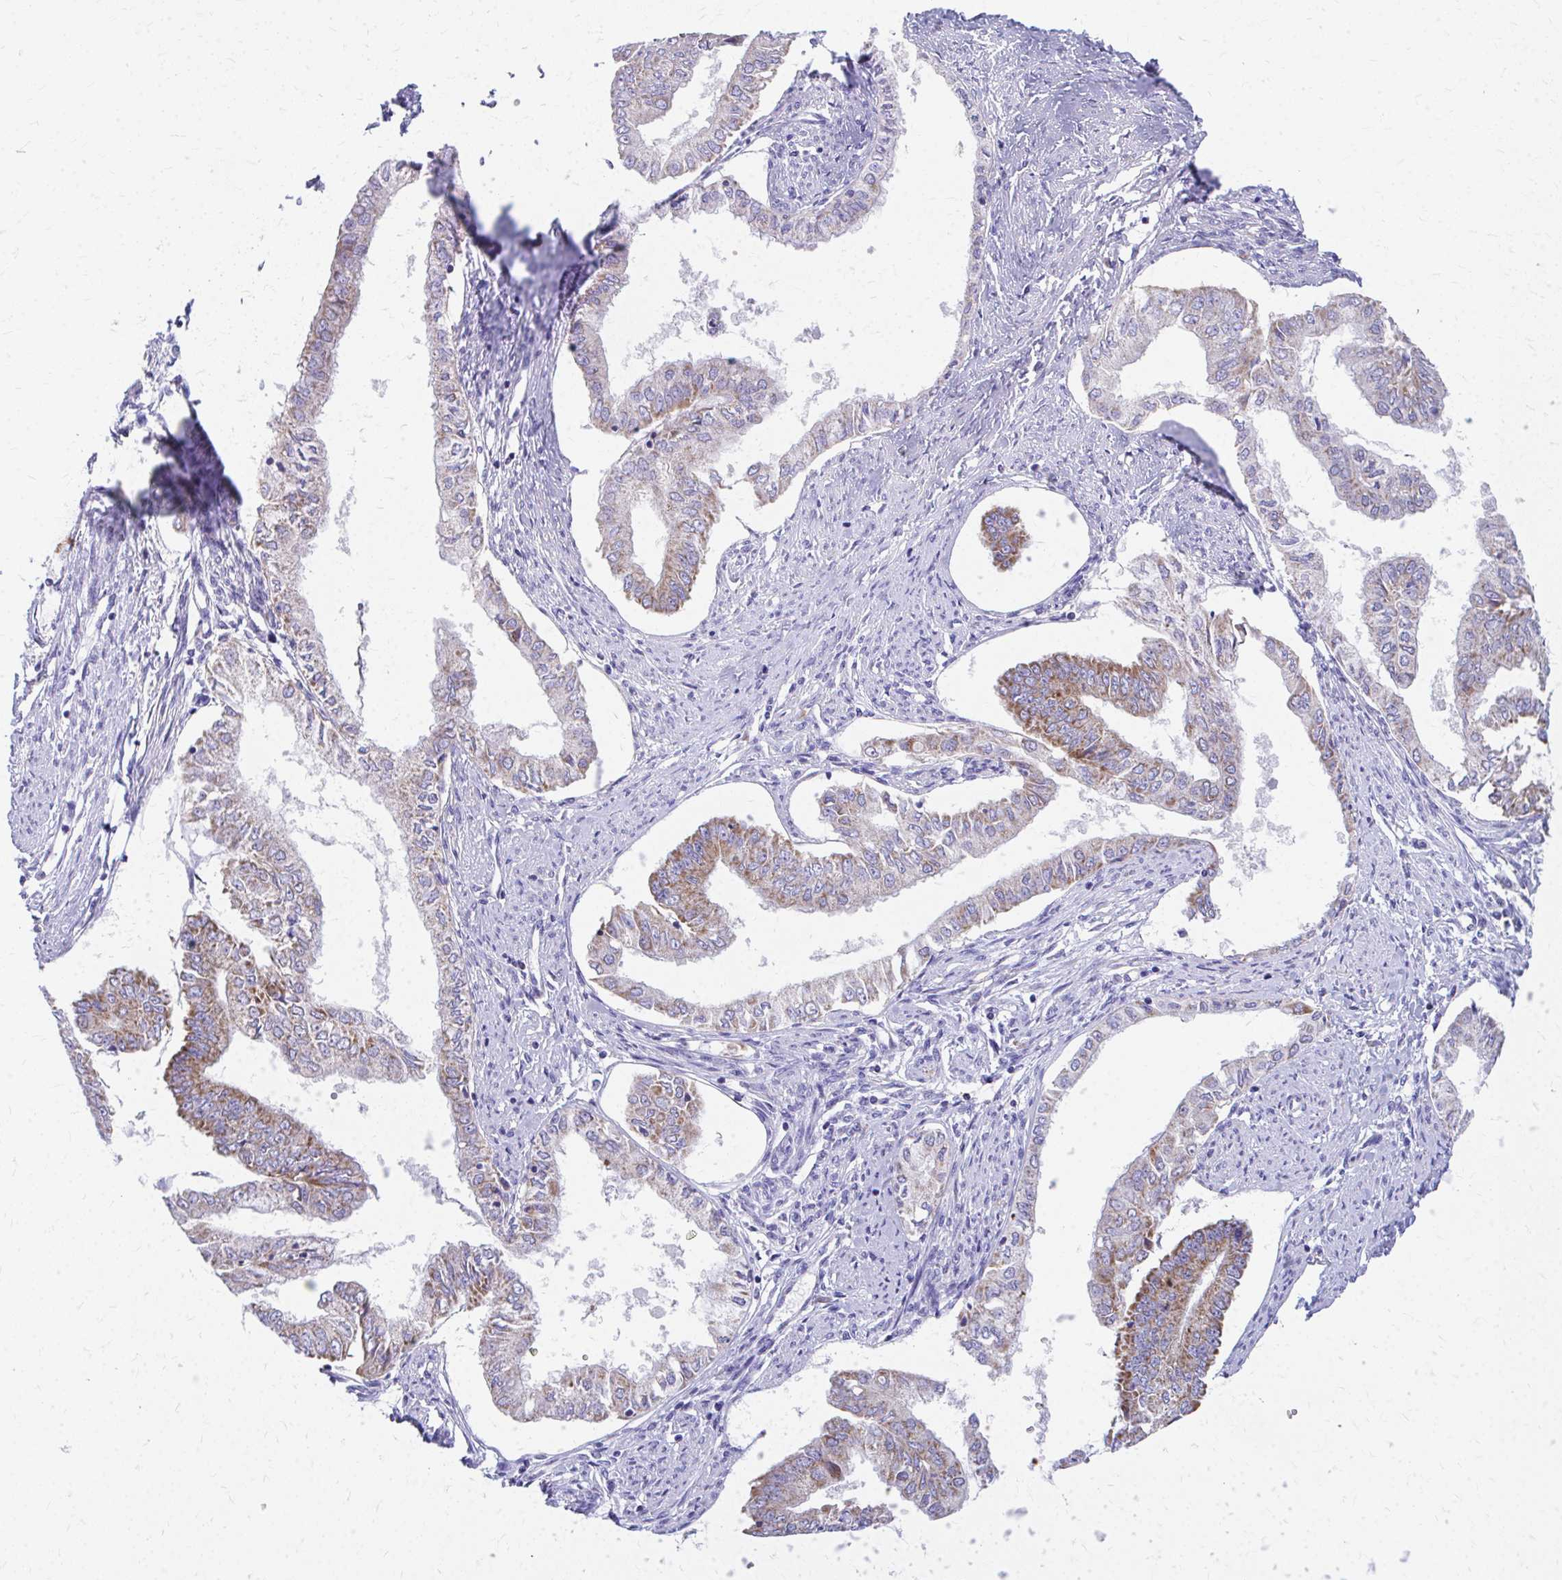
{"staining": {"intensity": "moderate", "quantity": "25%-75%", "location": "cytoplasmic/membranous"}, "tissue": "endometrial cancer", "cell_type": "Tumor cells", "image_type": "cancer", "snomed": [{"axis": "morphology", "description": "Adenocarcinoma, NOS"}, {"axis": "topography", "description": "Endometrium"}], "caption": "Tumor cells demonstrate moderate cytoplasmic/membranous staining in approximately 25%-75% of cells in endometrial adenocarcinoma.", "gene": "MRPL19", "patient": {"sex": "female", "age": 76}}